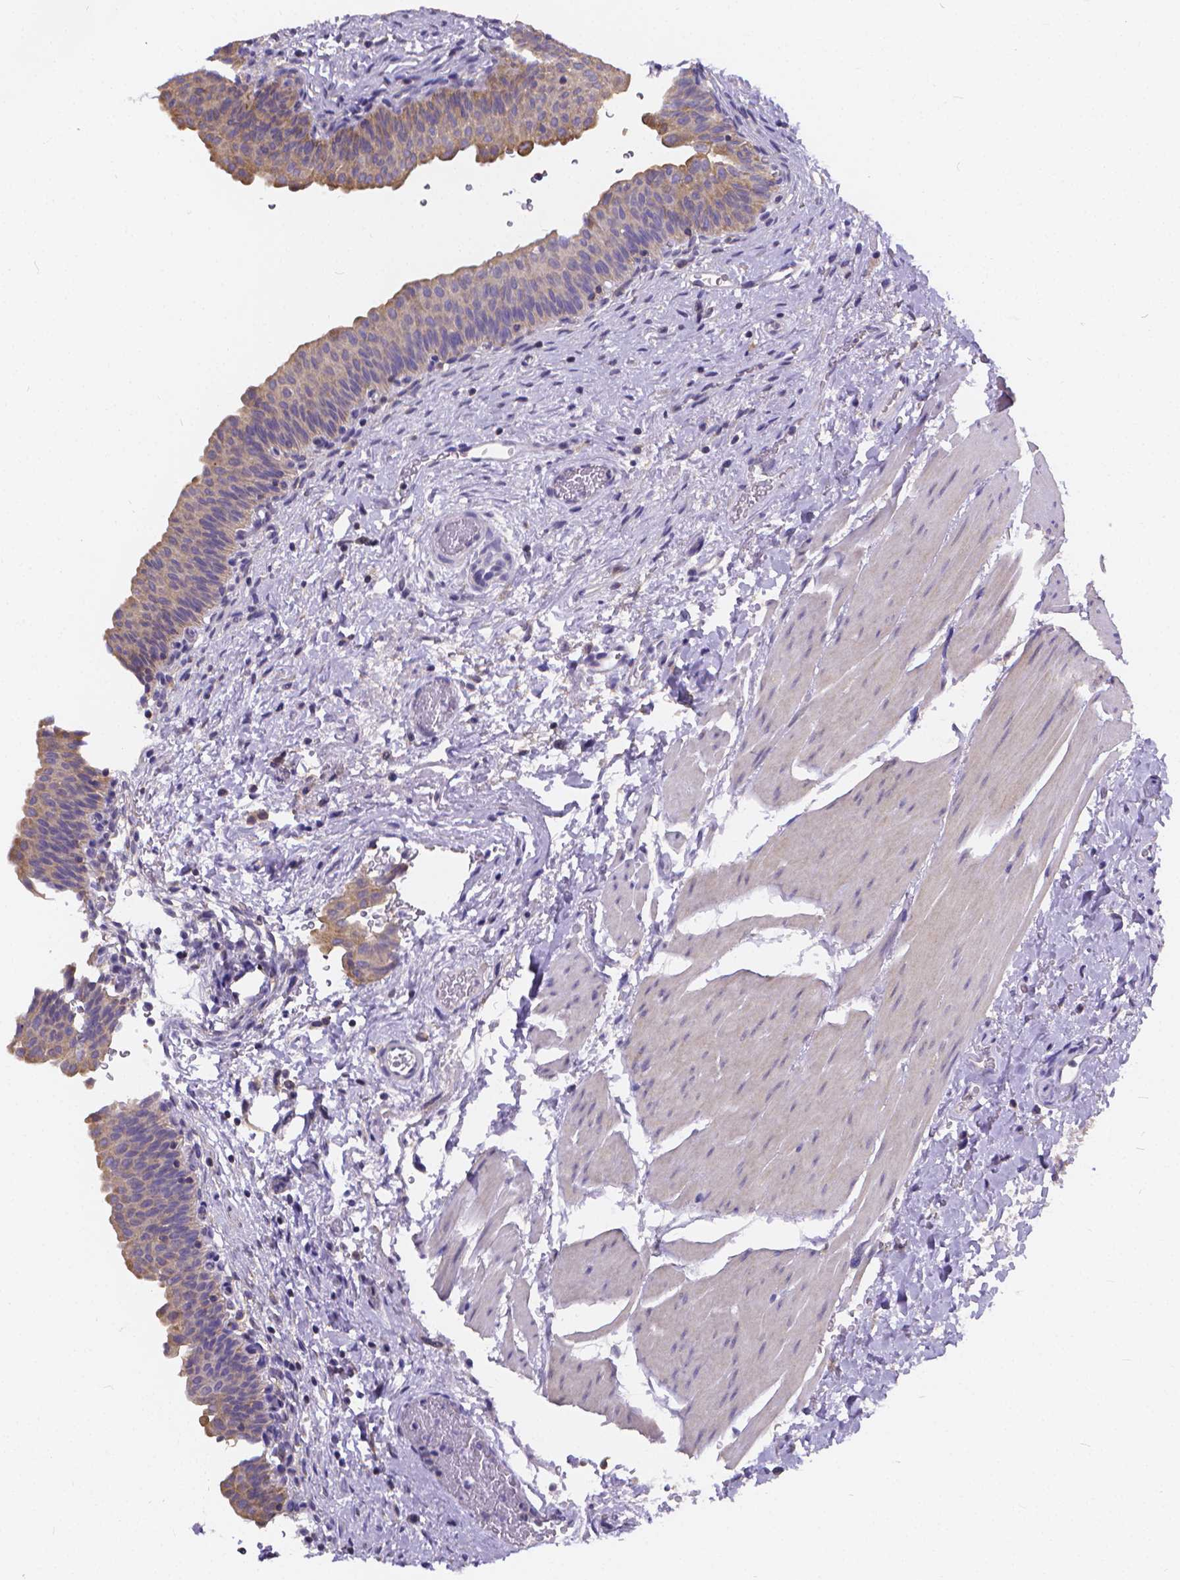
{"staining": {"intensity": "moderate", "quantity": "<25%", "location": "cytoplasmic/membranous"}, "tissue": "urinary bladder", "cell_type": "Urothelial cells", "image_type": "normal", "snomed": [{"axis": "morphology", "description": "Normal tissue, NOS"}, {"axis": "topography", "description": "Urinary bladder"}], "caption": "Urothelial cells show moderate cytoplasmic/membranous positivity in about <25% of cells in unremarkable urinary bladder. The protein is stained brown, and the nuclei are stained in blue (DAB (3,3'-diaminobenzidine) IHC with brightfield microscopy, high magnification).", "gene": "GLRB", "patient": {"sex": "male", "age": 56}}